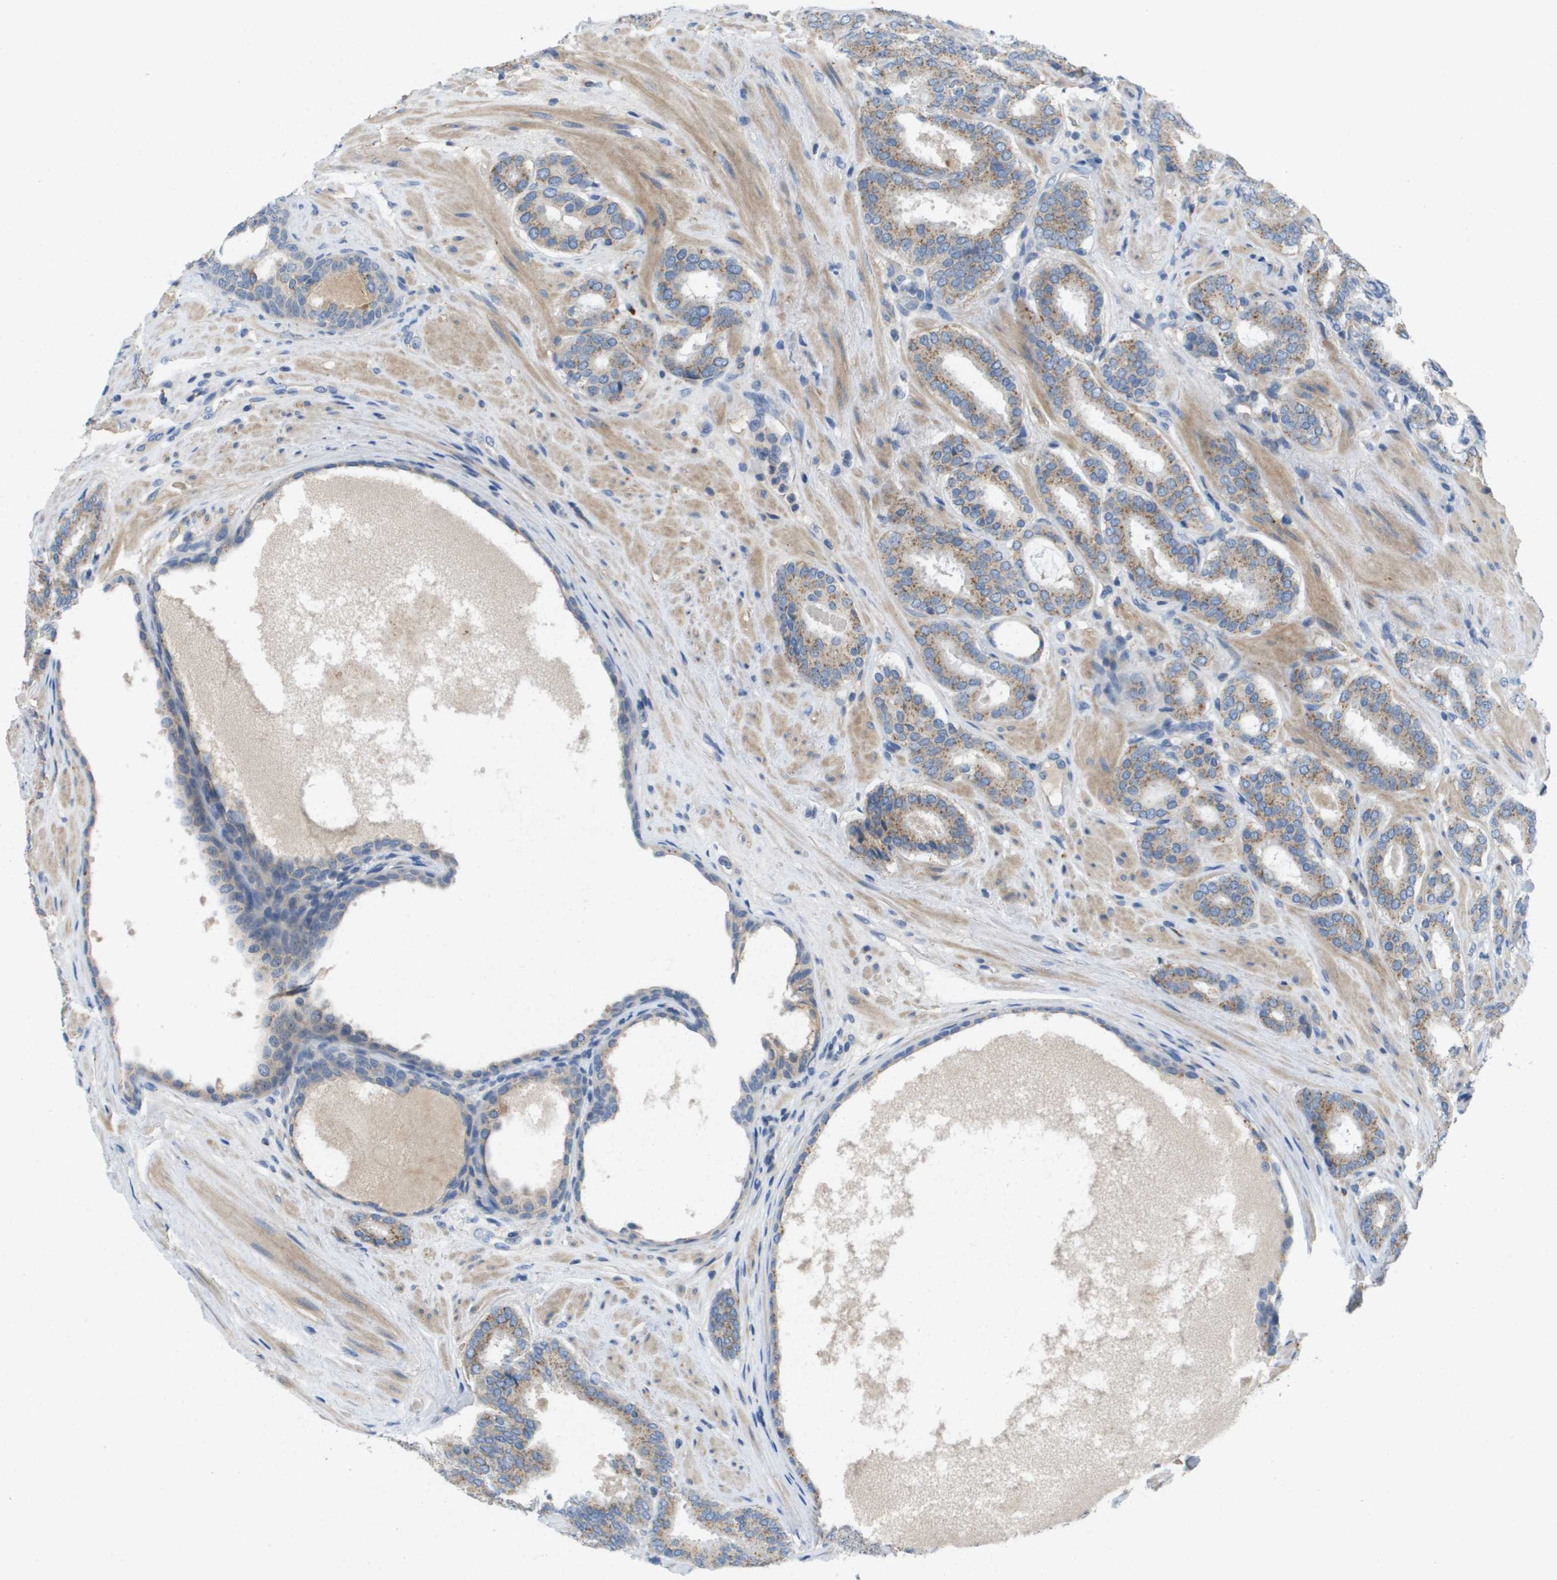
{"staining": {"intensity": "weak", "quantity": "25%-75%", "location": "cytoplasmic/membranous"}, "tissue": "prostate cancer", "cell_type": "Tumor cells", "image_type": "cancer", "snomed": [{"axis": "morphology", "description": "Adenocarcinoma, Low grade"}, {"axis": "topography", "description": "Prostate"}], "caption": "Human prostate adenocarcinoma (low-grade) stained for a protein (brown) exhibits weak cytoplasmic/membranous positive staining in about 25%-75% of tumor cells.", "gene": "B3GNT5", "patient": {"sex": "male", "age": 69}}